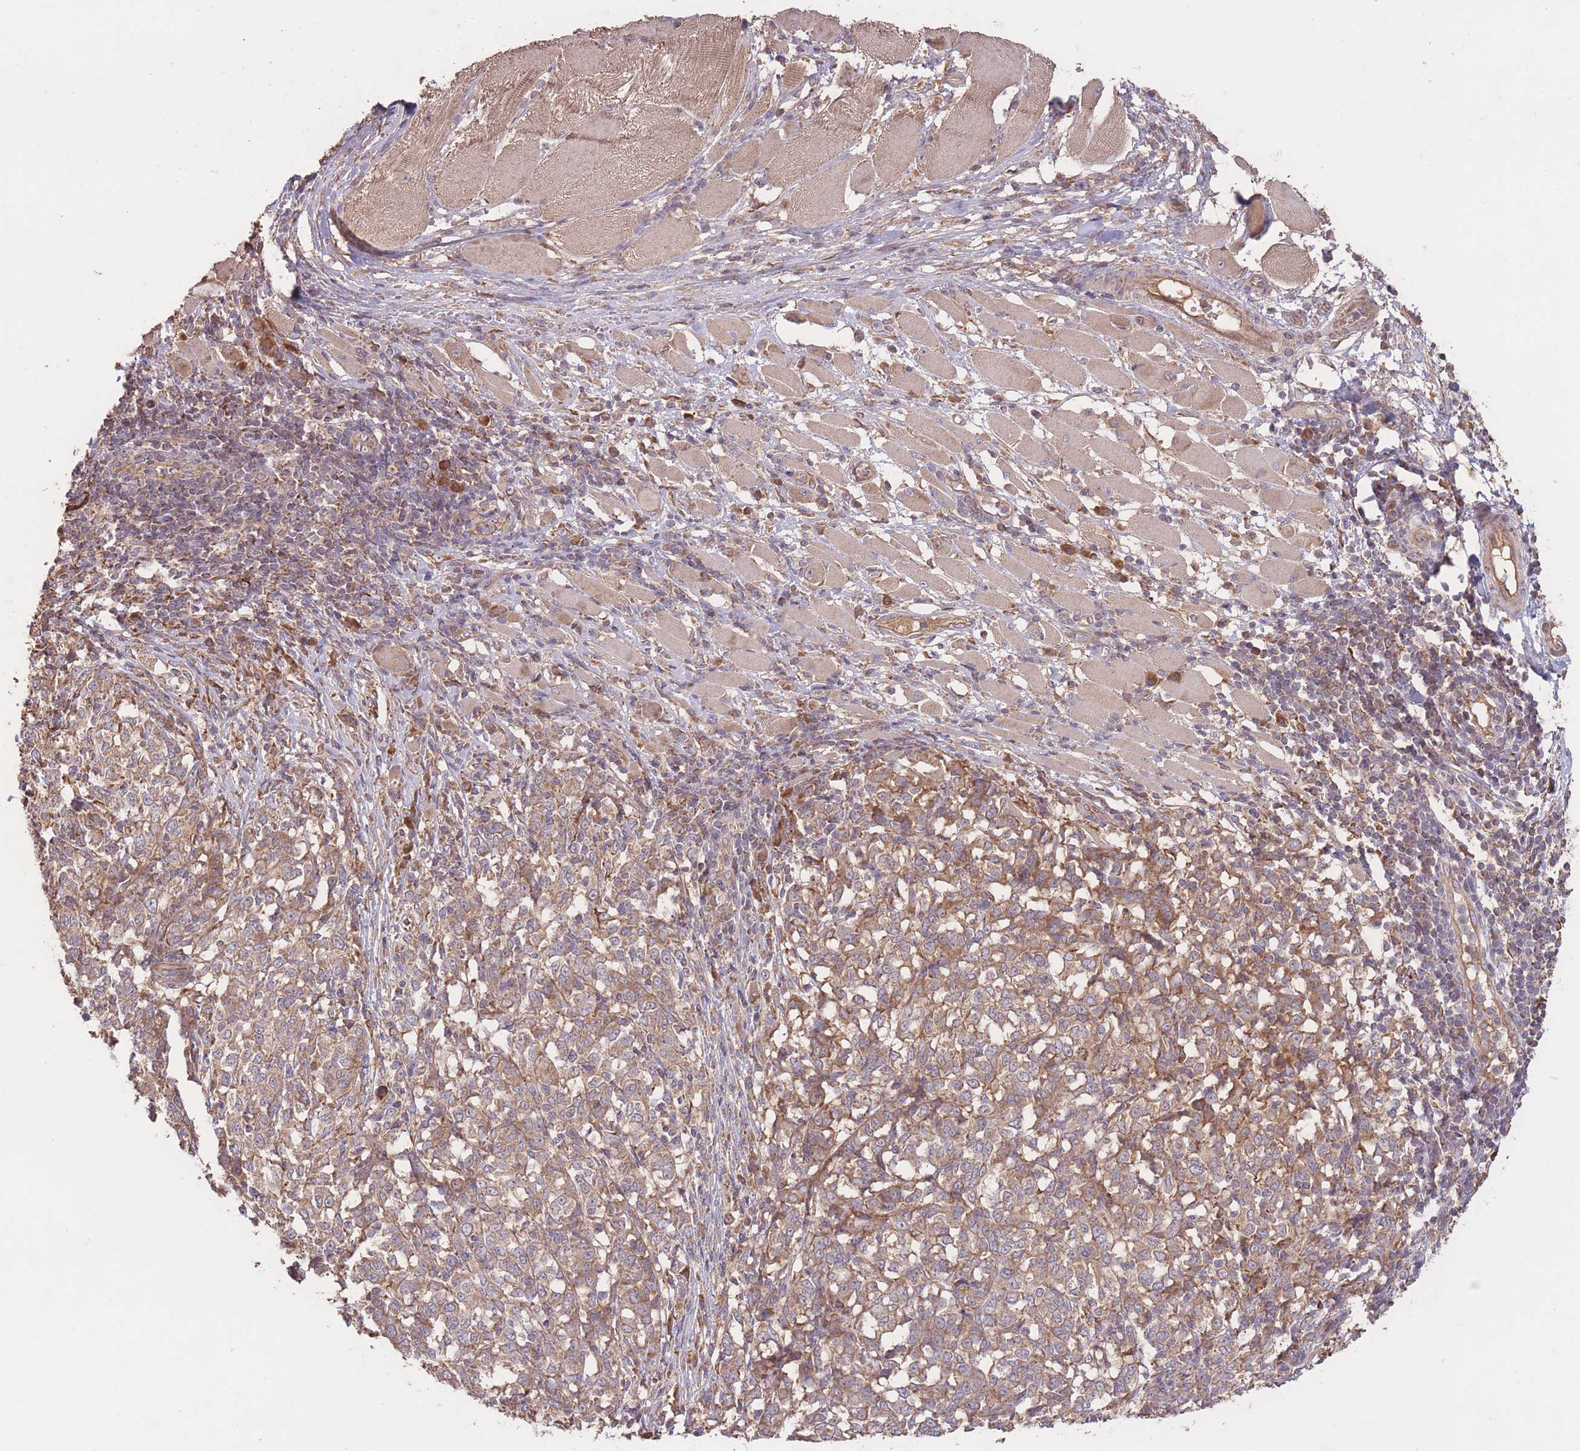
{"staining": {"intensity": "moderate", "quantity": ">75%", "location": "cytoplasmic/membranous"}, "tissue": "melanoma", "cell_type": "Tumor cells", "image_type": "cancer", "snomed": [{"axis": "morphology", "description": "Malignant melanoma, NOS"}, {"axis": "topography", "description": "Skin"}], "caption": "A brown stain shows moderate cytoplasmic/membranous expression of a protein in malignant melanoma tumor cells.", "gene": "EEF1AKMT1", "patient": {"sex": "female", "age": 72}}